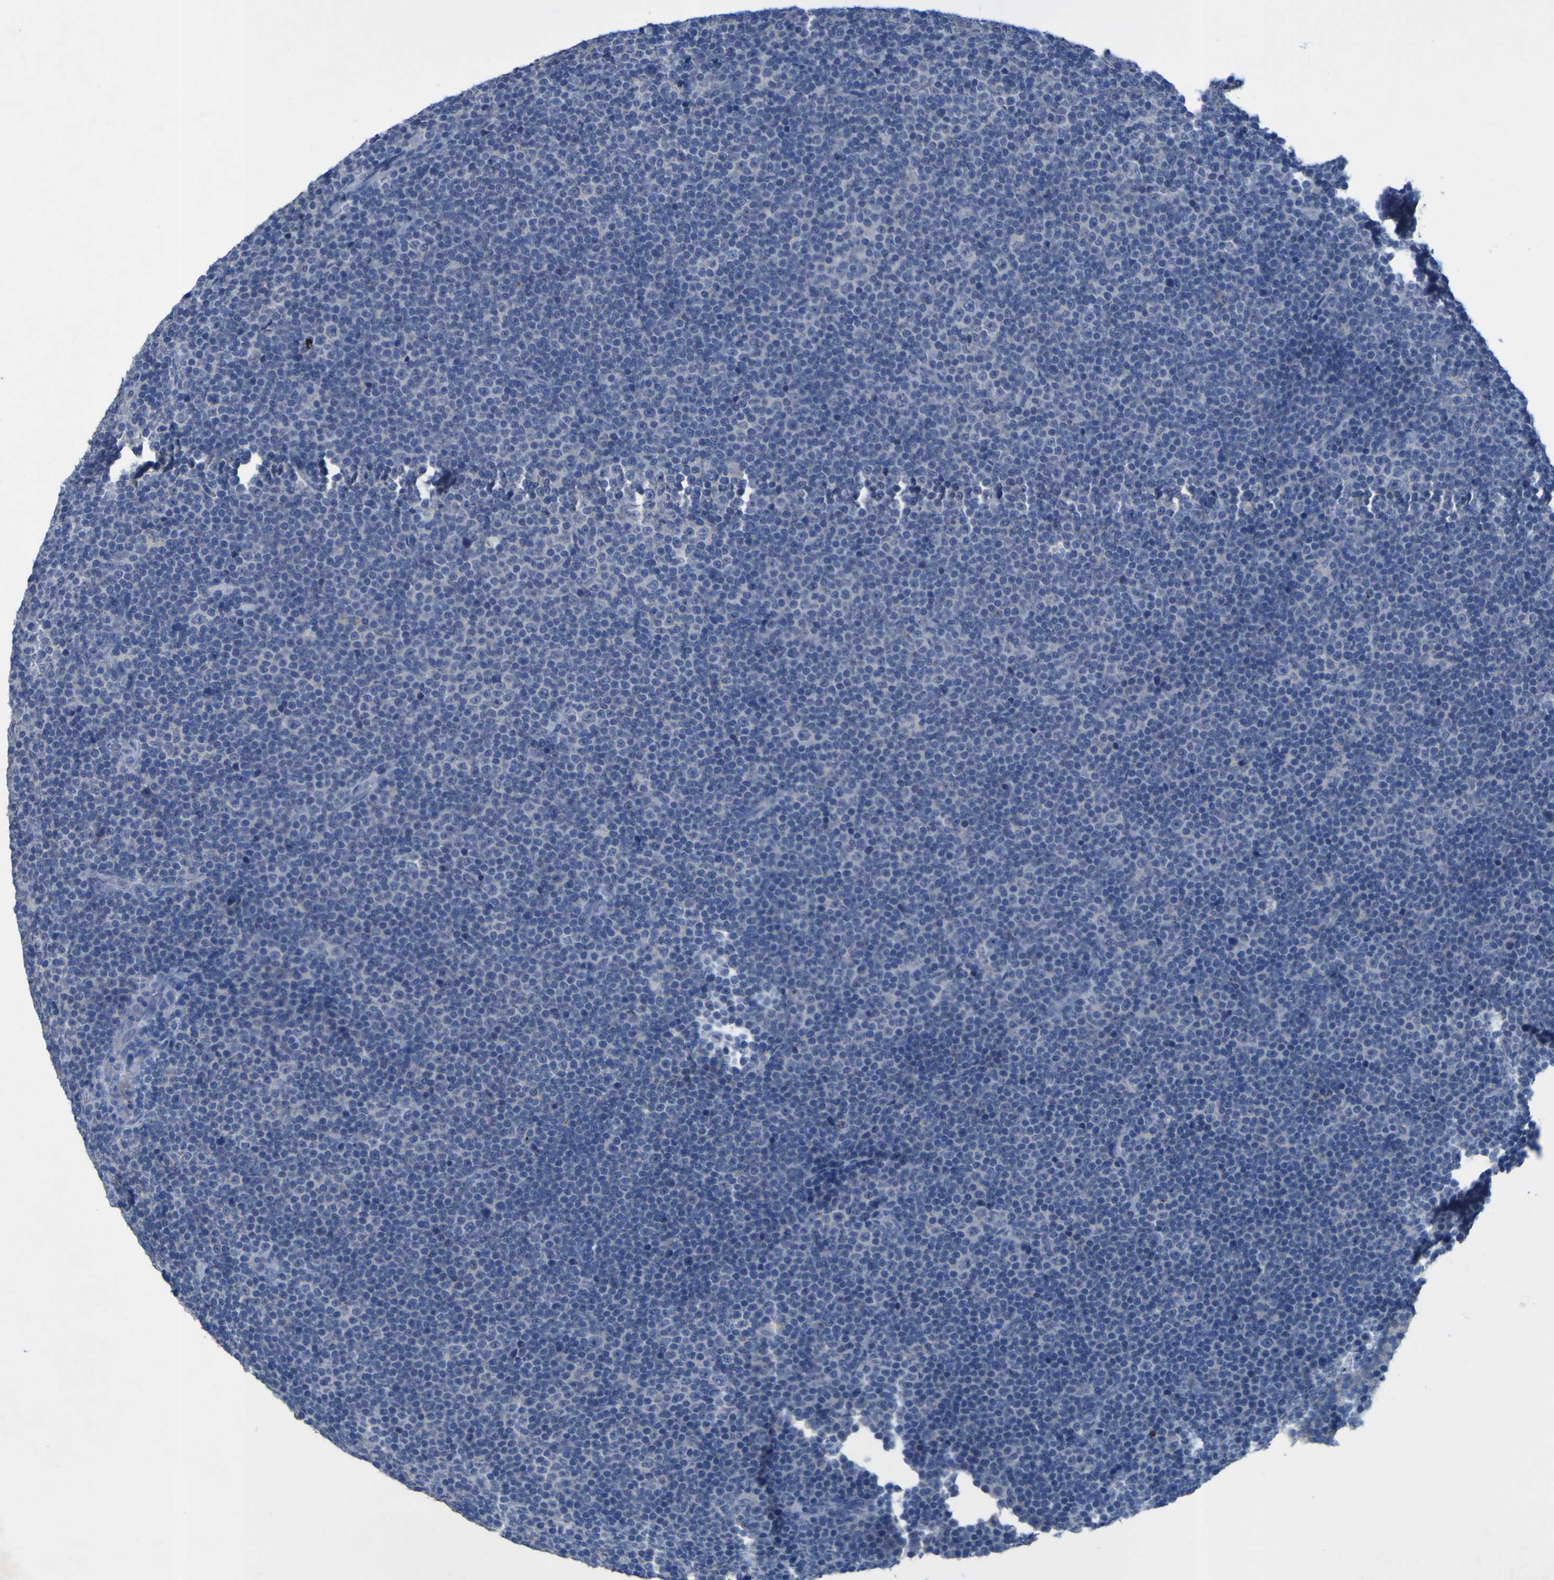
{"staining": {"intensity": "negative", "quantity": "none", "location": "none"}, "tissue": "lymphoma", "cell_type": "Tumor cells", "image_type": "cancer", "snomed": [{"axis": "morphology", "description": "Malignant lymphoma, non-Hodgkin's type, Low grade"}, {"axis": "topography", "description": "Lymph node"}], "caption": "Tumor cells are negative for protein expression in human low-grade malignant lymphoma, non-Hodgkin's type. (DAB immunohistochemistry (IHC), high magnification).", "gene": "SGK2", "patient": {"sex": "female", "age": 67}}